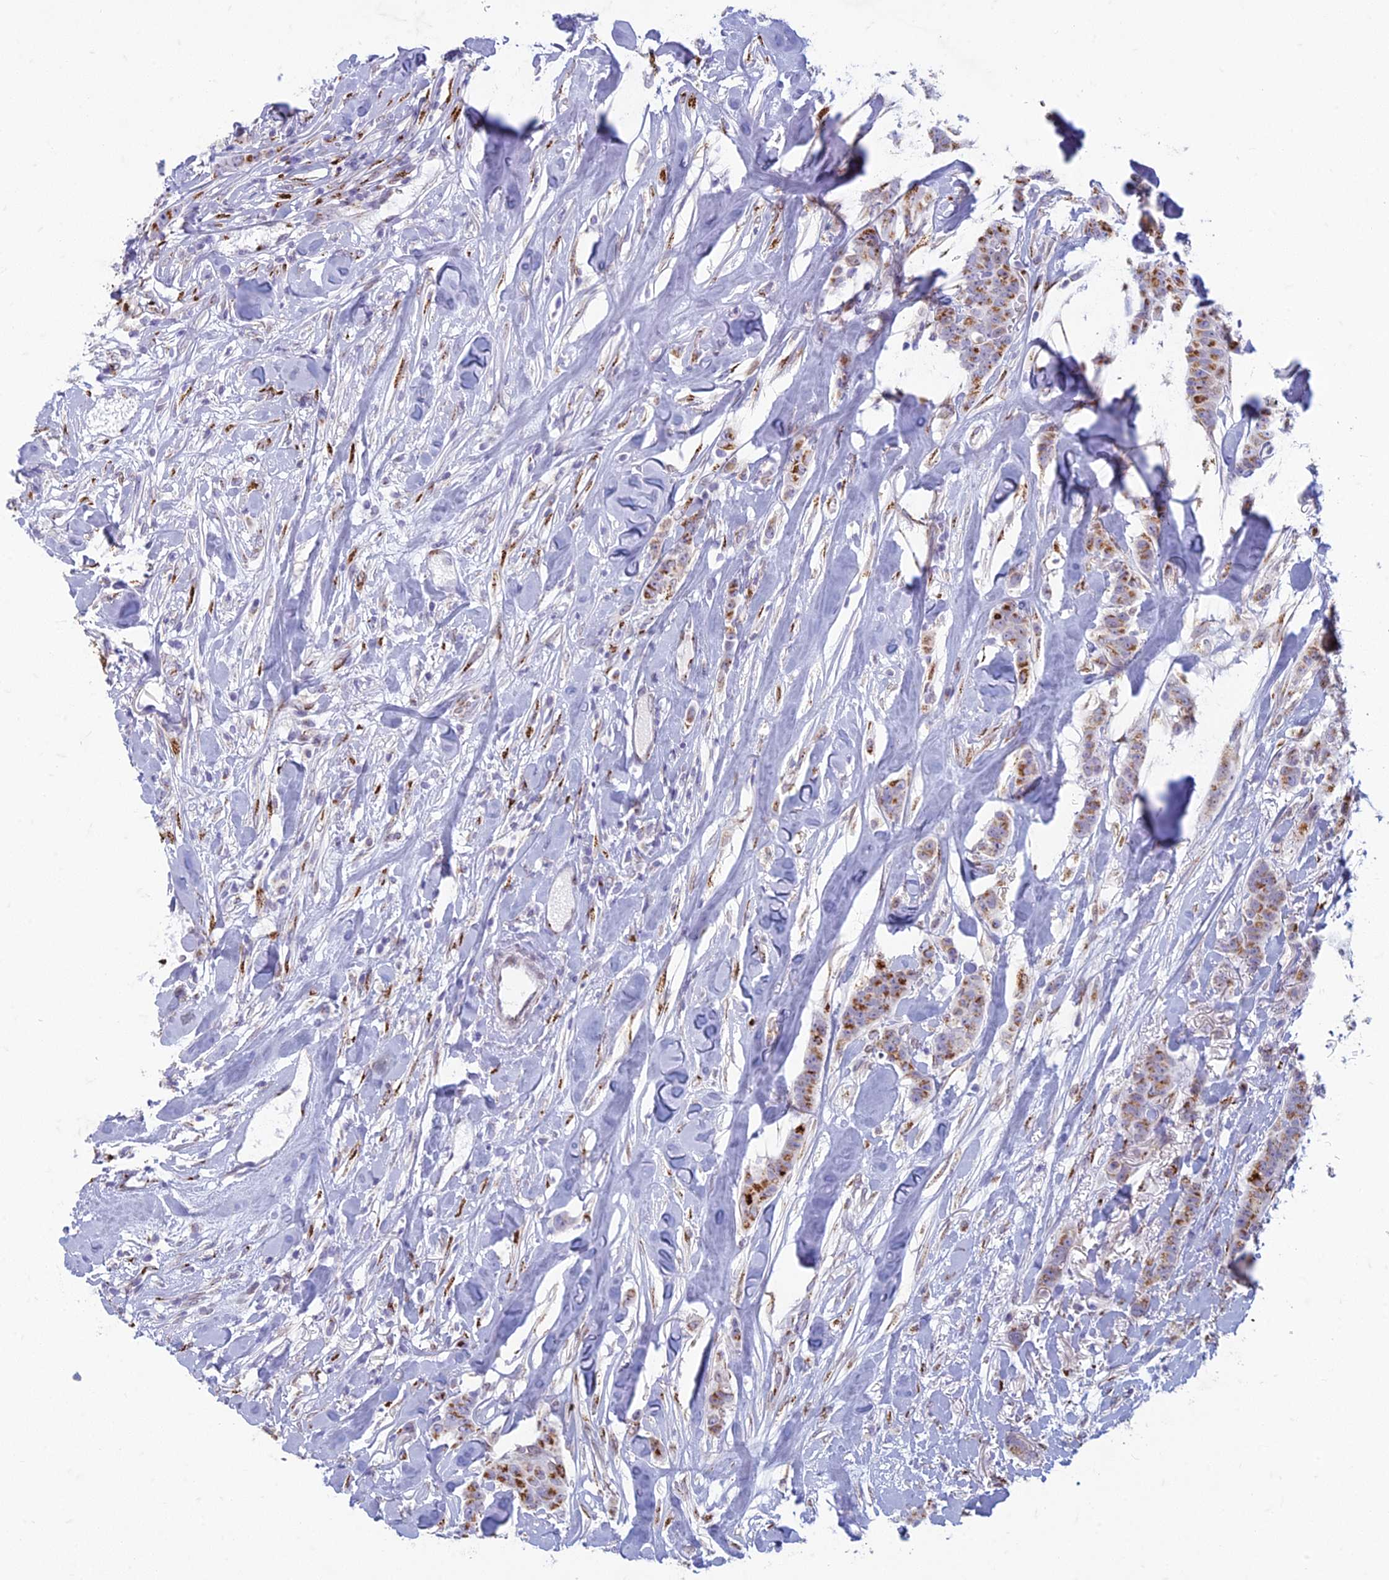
{"staining": {"intensity": "moderate", "quantity": ">75%", "location": "cytoplasmic/membranous"}, "tissue": "breast cancer", "cell_type": "Tumor cells", "image_type": "cancer", "snomed": [{"axis": "morphology", "description": "Duct carcinoma"}, {"axis": "topography", "description": "Breast"}], "caption": "Intraductal carcinoma (breast) stained with a brown dye displays moderate cytoplasmic/membranous positive positivity in about >75% of tumor cells.", "gene": "FAM3C", "patient": {"sex": "female", "age": 40}}